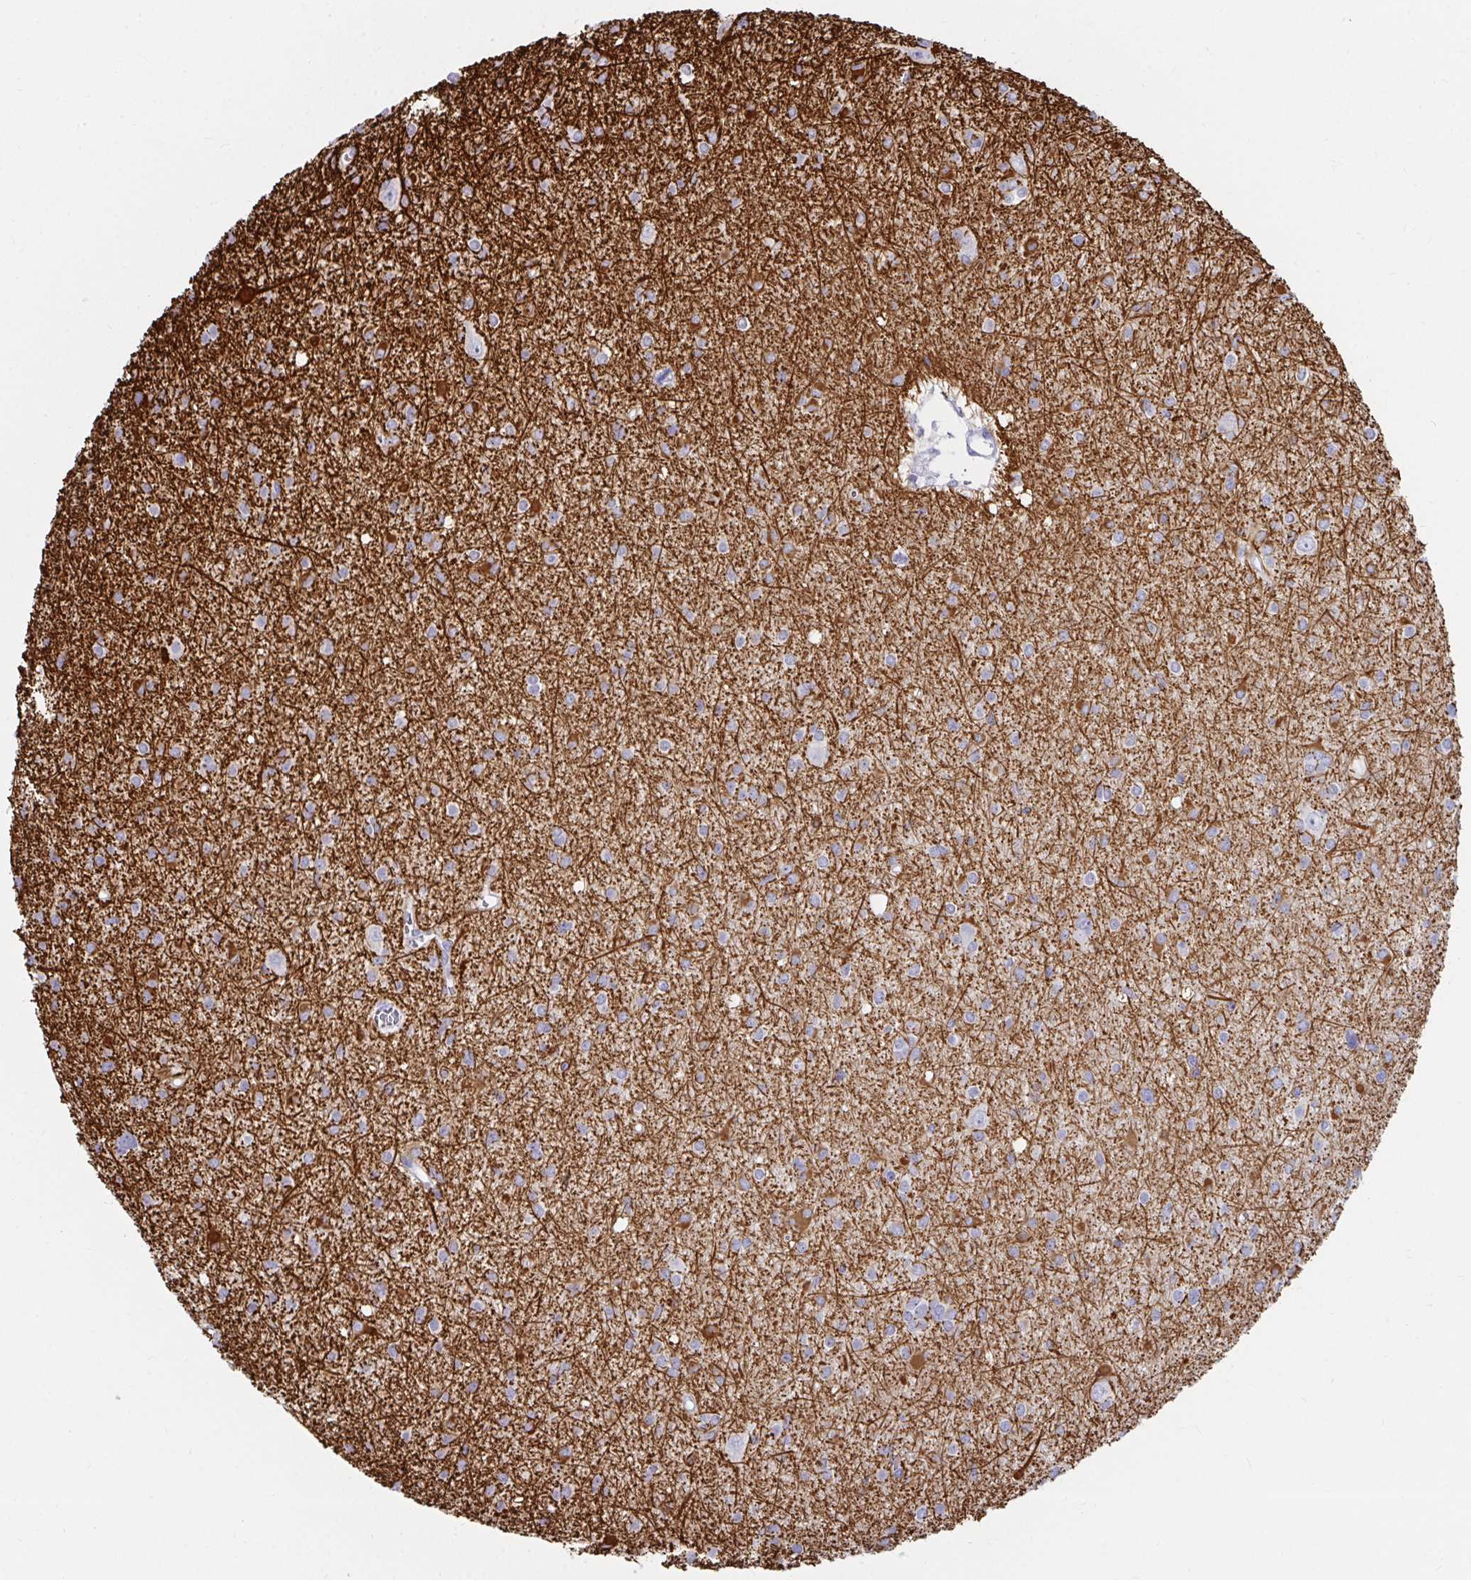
{"staining": {"intensity": "negative", "quantity": "none", "location": "none"}, "tissue": "glioma", "cell_type": "Tumor cells", "image_type": "cancer", "snomed": [{"axis": "morphology", "description": "Glioma, malignant, High grade"}, {"axis": "topography", "description": "Brain"}], "caption": "Immunohistochemistry micrograph of malignant glioma (high-grade) stained for a protein (brown), which shows no positivity in tumor cells. The staining is performed using DAB (3,3'-diaminobenzidine) brown chromogen with nuclei counter-stained in using hematoxylin.", "gene": "C19orf81", "patient": {"sex": "male", "age": 23}}